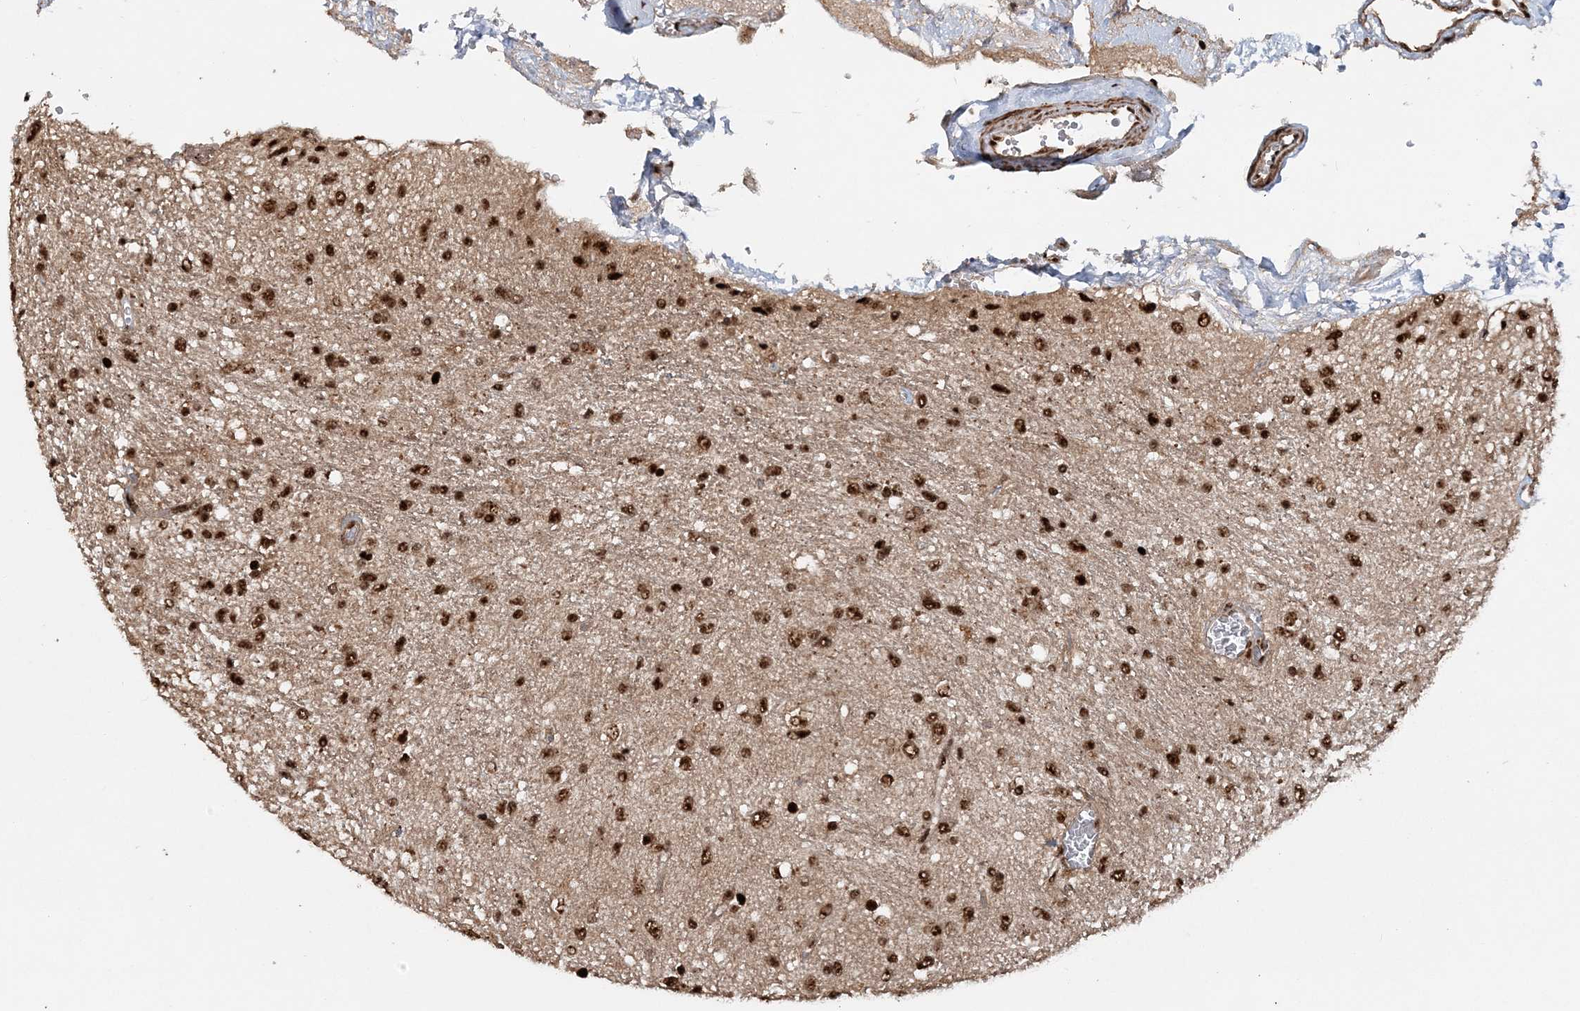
{"staining": {"intensity": "strong", "quantity": ">75%", "location": "nuclear"}, "tissue": "glioma", "cell_type": "Tumor cells", "image_type": "cancer", "snomed": [{"axis": "morphology", "description": "Glioma, malignant, Low grade"}, {"axis": "topography", "description": "Brain"}], "caption": "About >75% of tumor cells in low-grade glioma (malignant) exhibit strong nuclear protein expression as visualized by brown immunohistochemical staining.", "gene": "EXOSC8", "patient": {"sex": "male", "age": 77}}